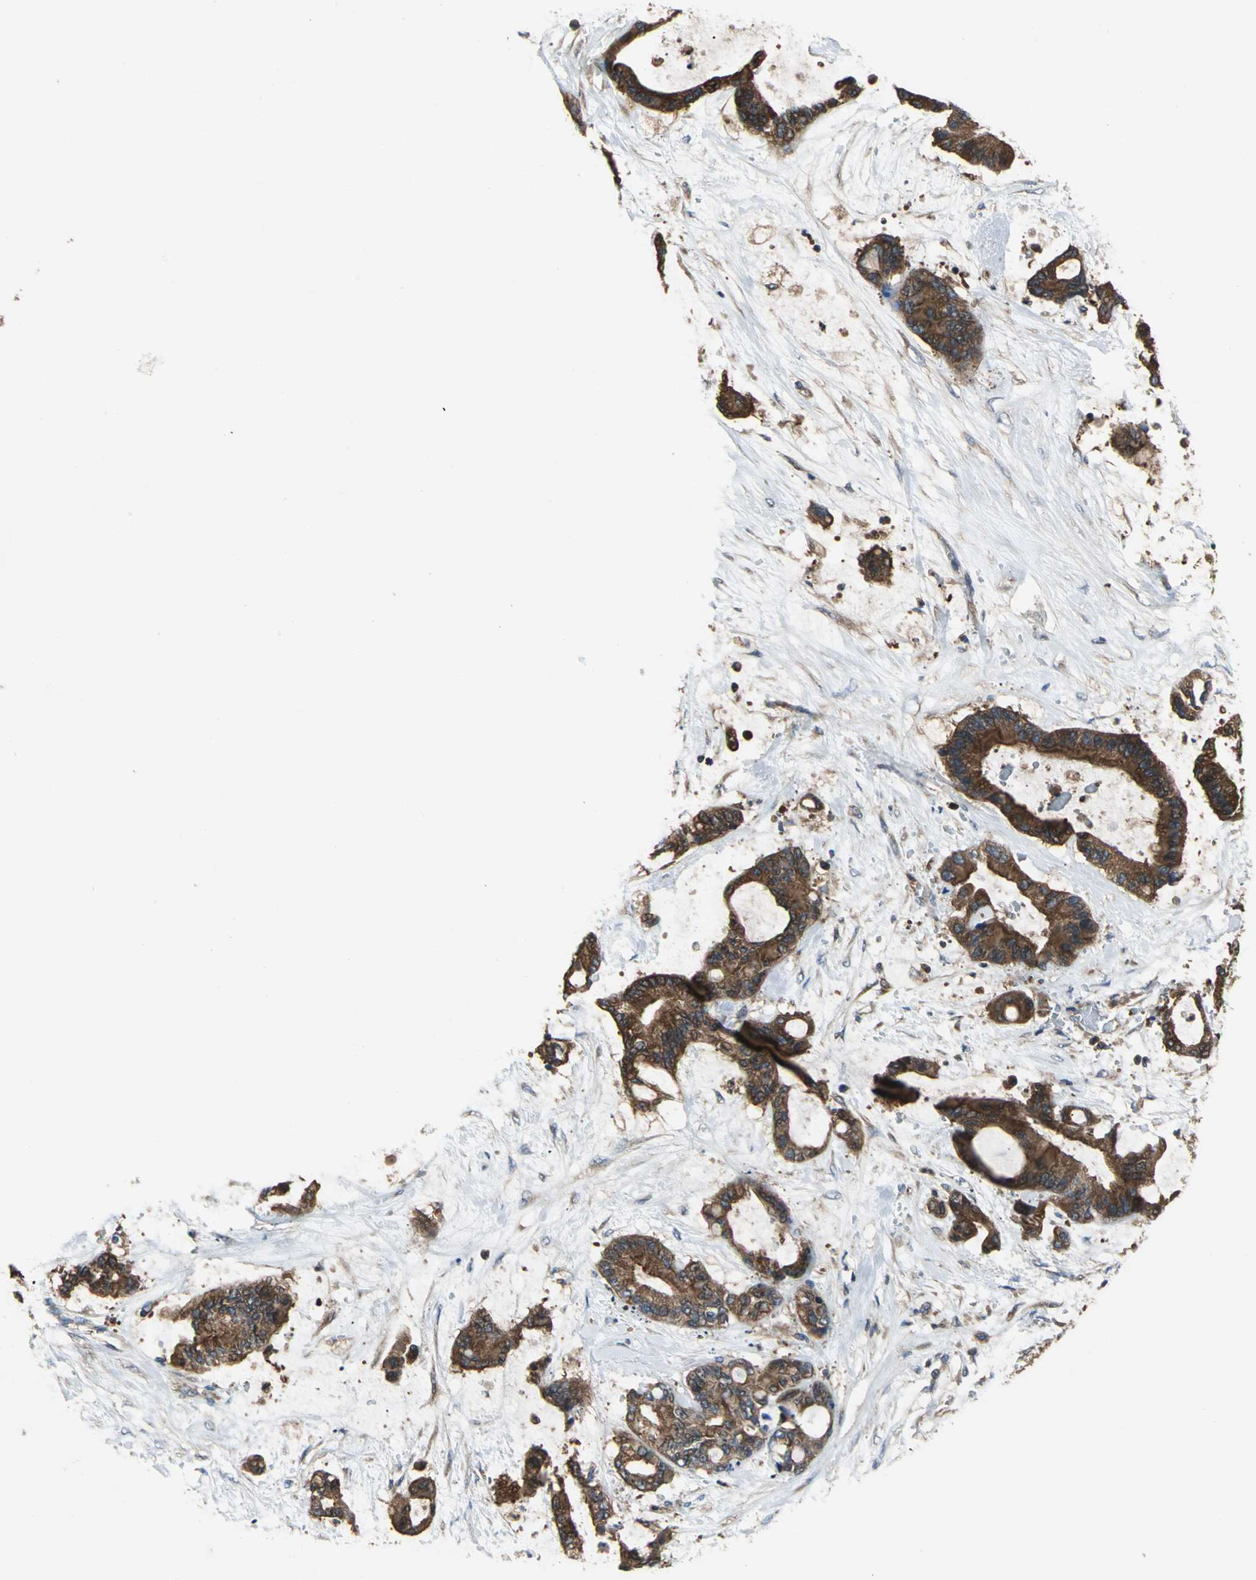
{"staining": {"intensity": "strong", "quantity": ">75%", "location": "cytoplasmic/membranous"}, "tissue": "liver cancer", "cell_type": "Tumor cells", "image_type": "cancer", "snomed": [{"axis": "morphology", "description": "Cholangiocarcinoma"}, {"axis": "topography", "description": "Liver"}], "caption": "Human liver cancer stained for a protein (brown) displays strong cytoplasmic/membranous positive staining in about >75% of tumor cells.", "gene": "CAPN1", "patient": {"sex": "female", "age": 73}}